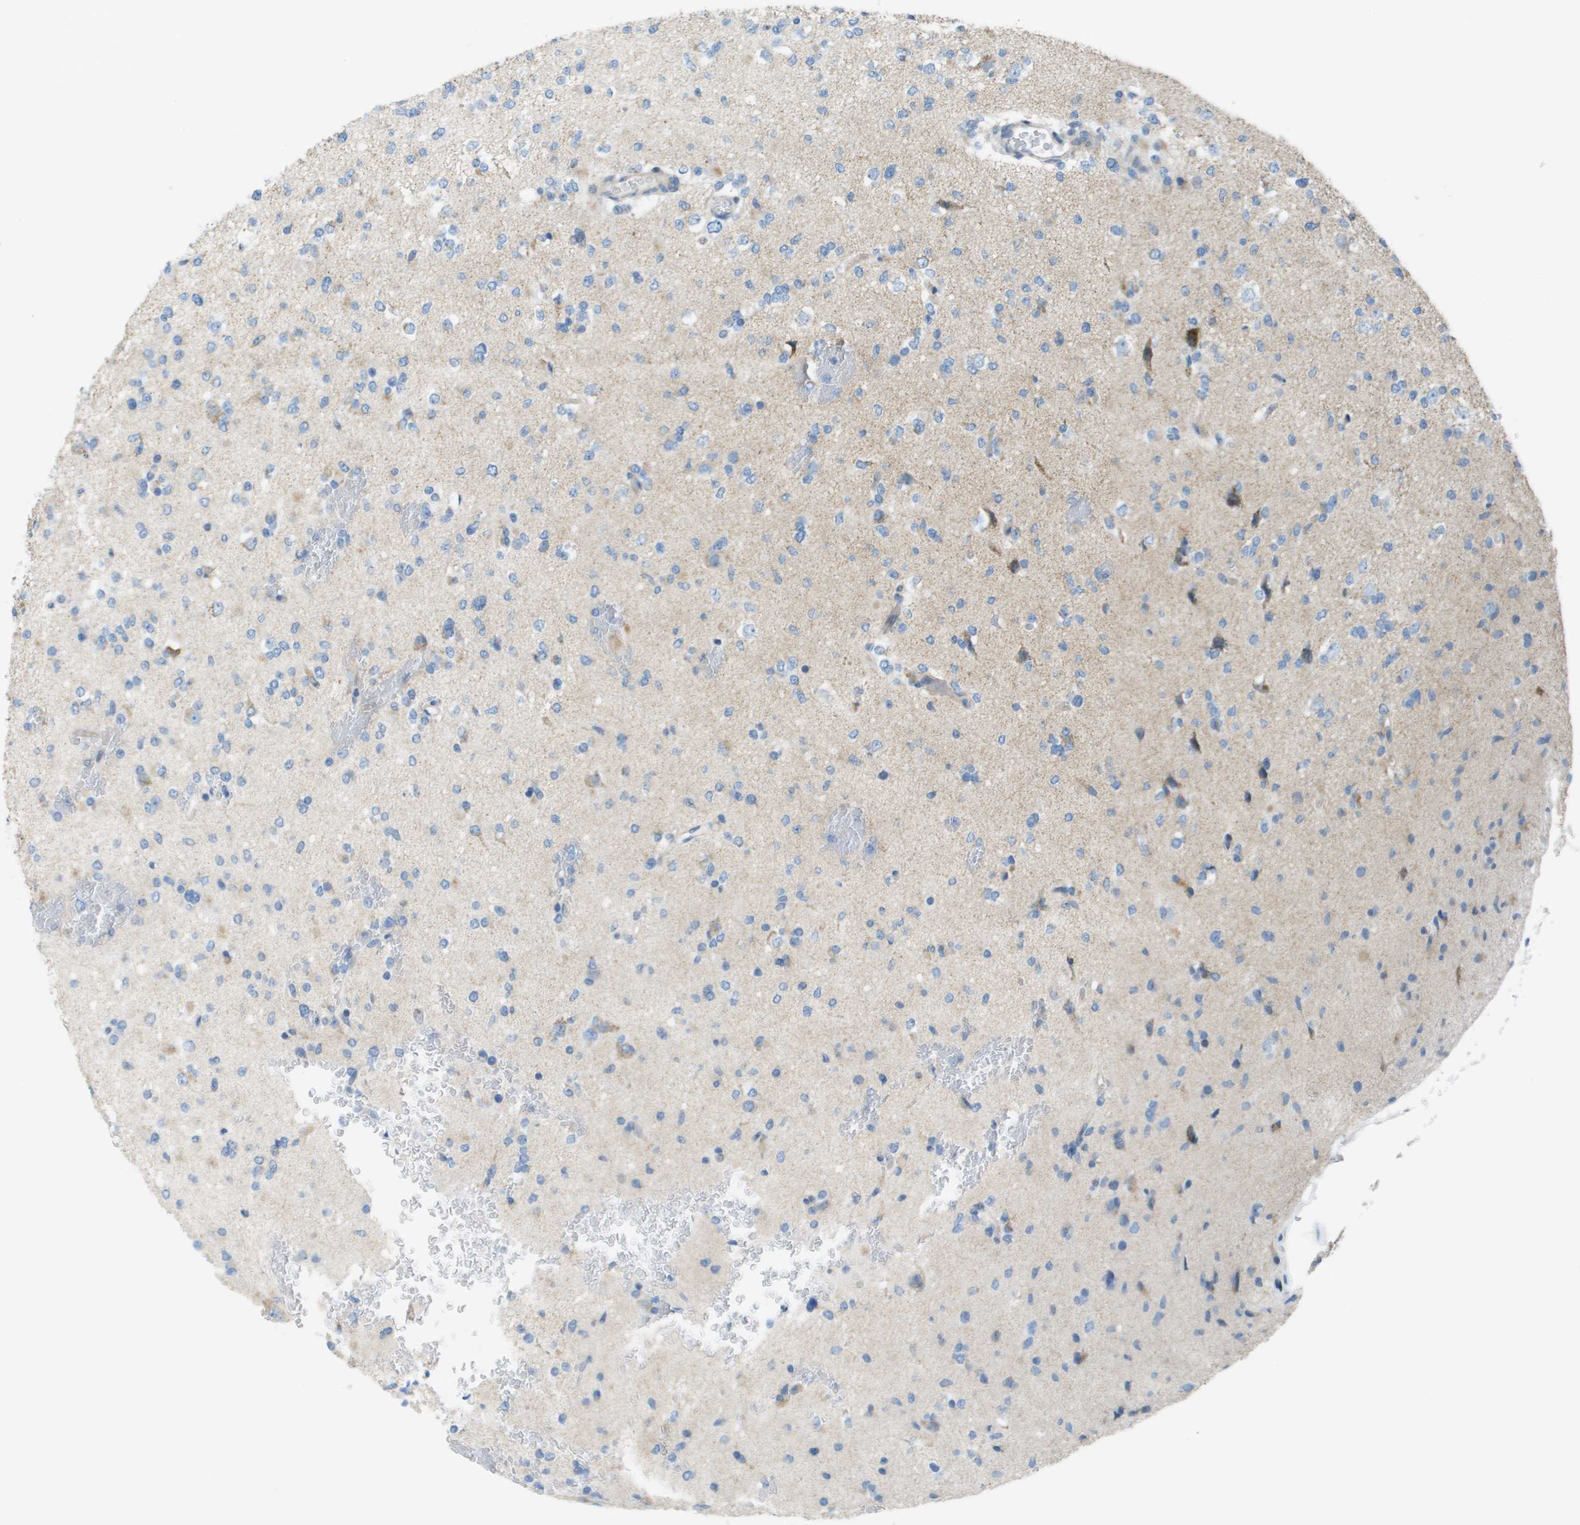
{"staining": {"intensity": "negative", "quantity": "none", "location": "none"}, "tissue": "glioma", "cell_type": "Tumor cells", "image_type": "cancer", "snomed": [{"axis": "morphology", "description": "Glioma, malignant, Low grade"}, {"axis": "topography", "description": "Brain"}], "caption": "This is an immunohistochemistry (IHC) micrograph of malignant glioma (low-grade). There is no expression in tumor cells.", "gene": "GALNT6", "patient": {"sex": "female", "age": 22}}